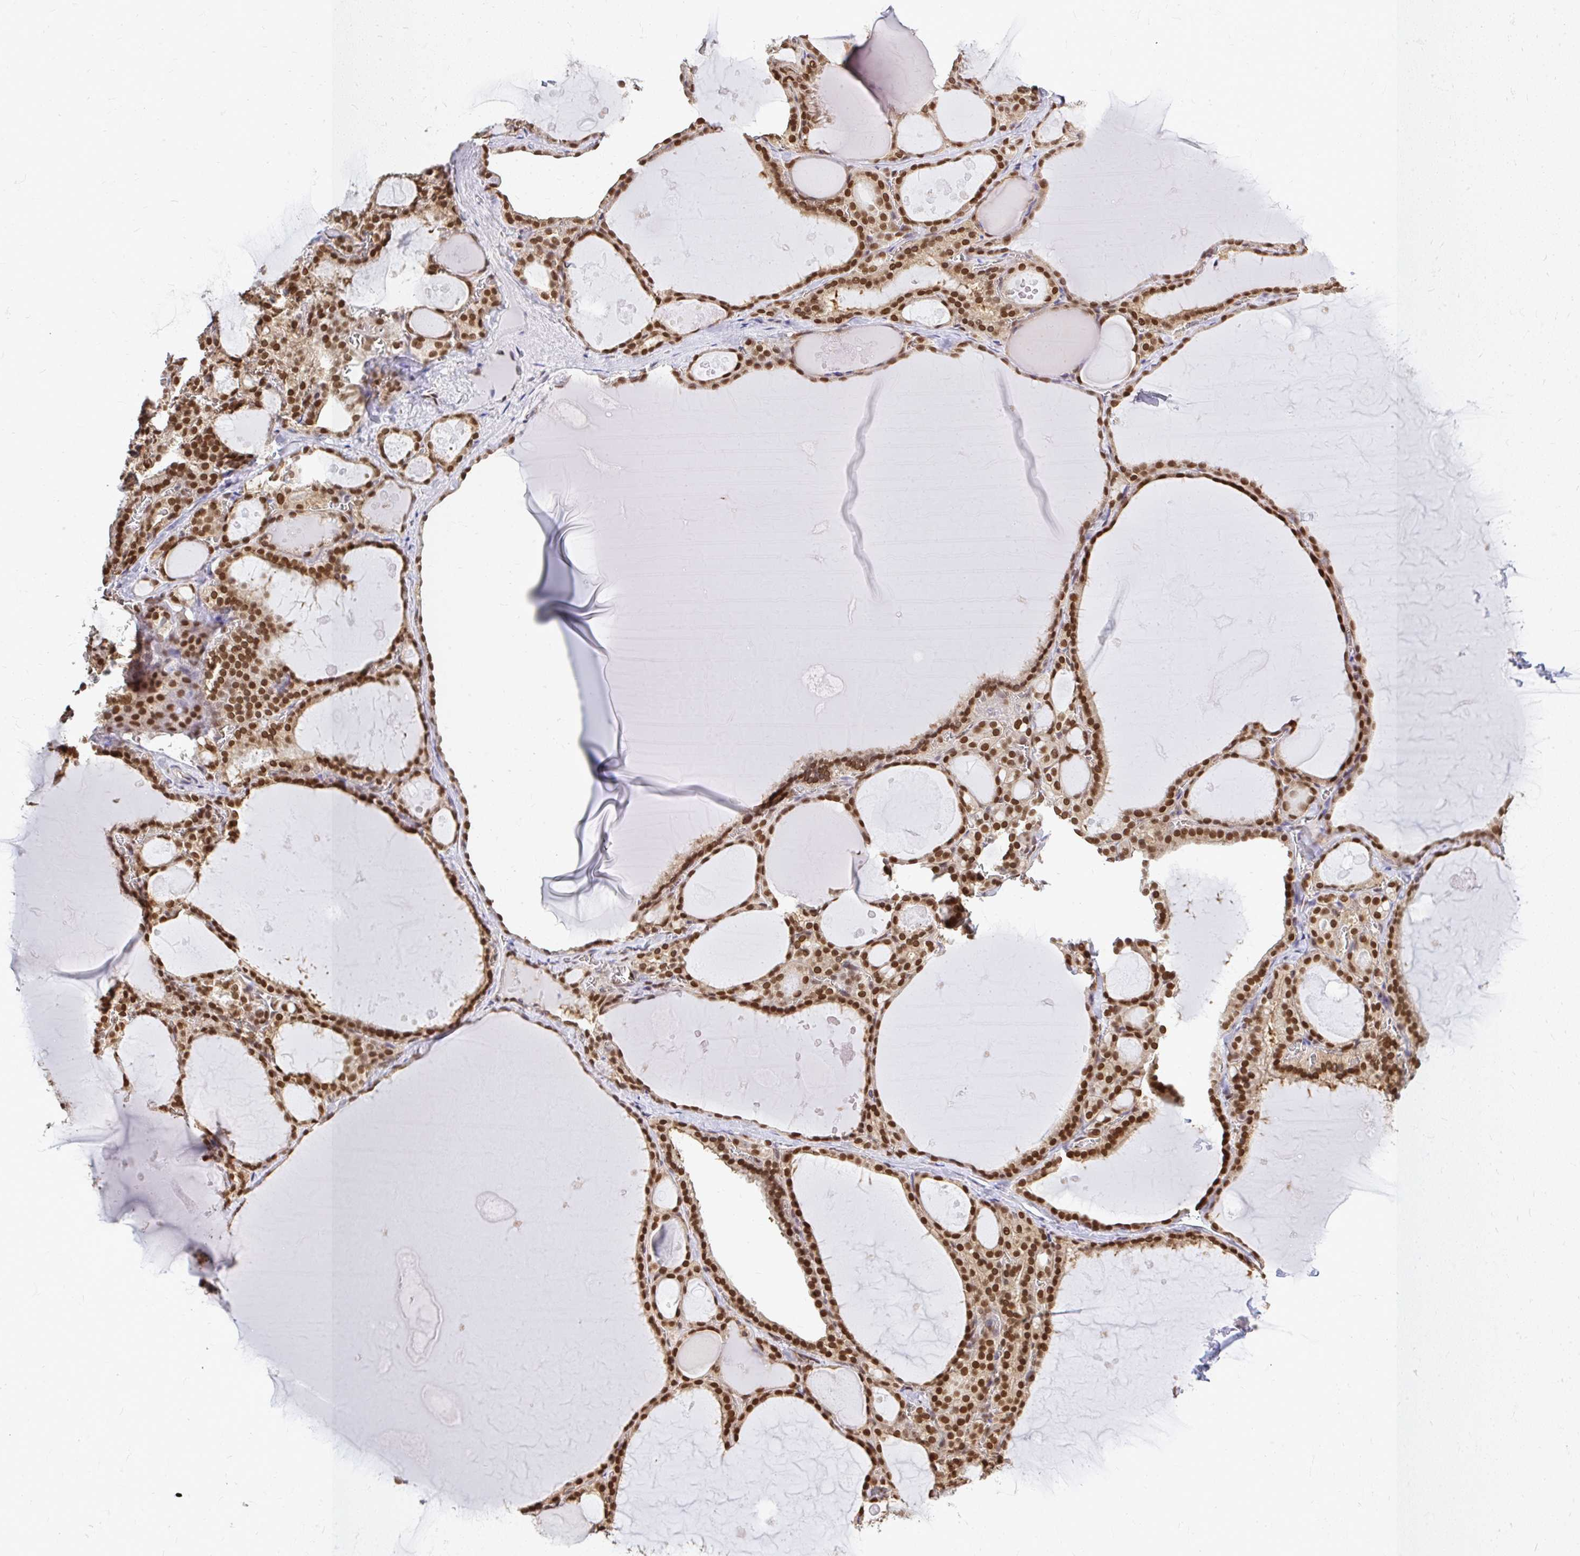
{"staining": {"intensity": "strong", "quantity": ">75%", "location": "nuclear"}, "tissue": "thyroid gland", "cell_type": "Glandular cells", "image_type": "normal", "snomed": [{"axis": "morphology", "description": "Normal tissue, NOS"}, {"axis": "topography", "description": "Thyroid gland"}], "caption": "This is an image of immunohistochemistry (IHC) staining of unremarkable thyroid gland, which shows strong expression in the nuclear of glandular cells.", "gene": "XPO1", "patient": {"sex": "male", "age": 56}}